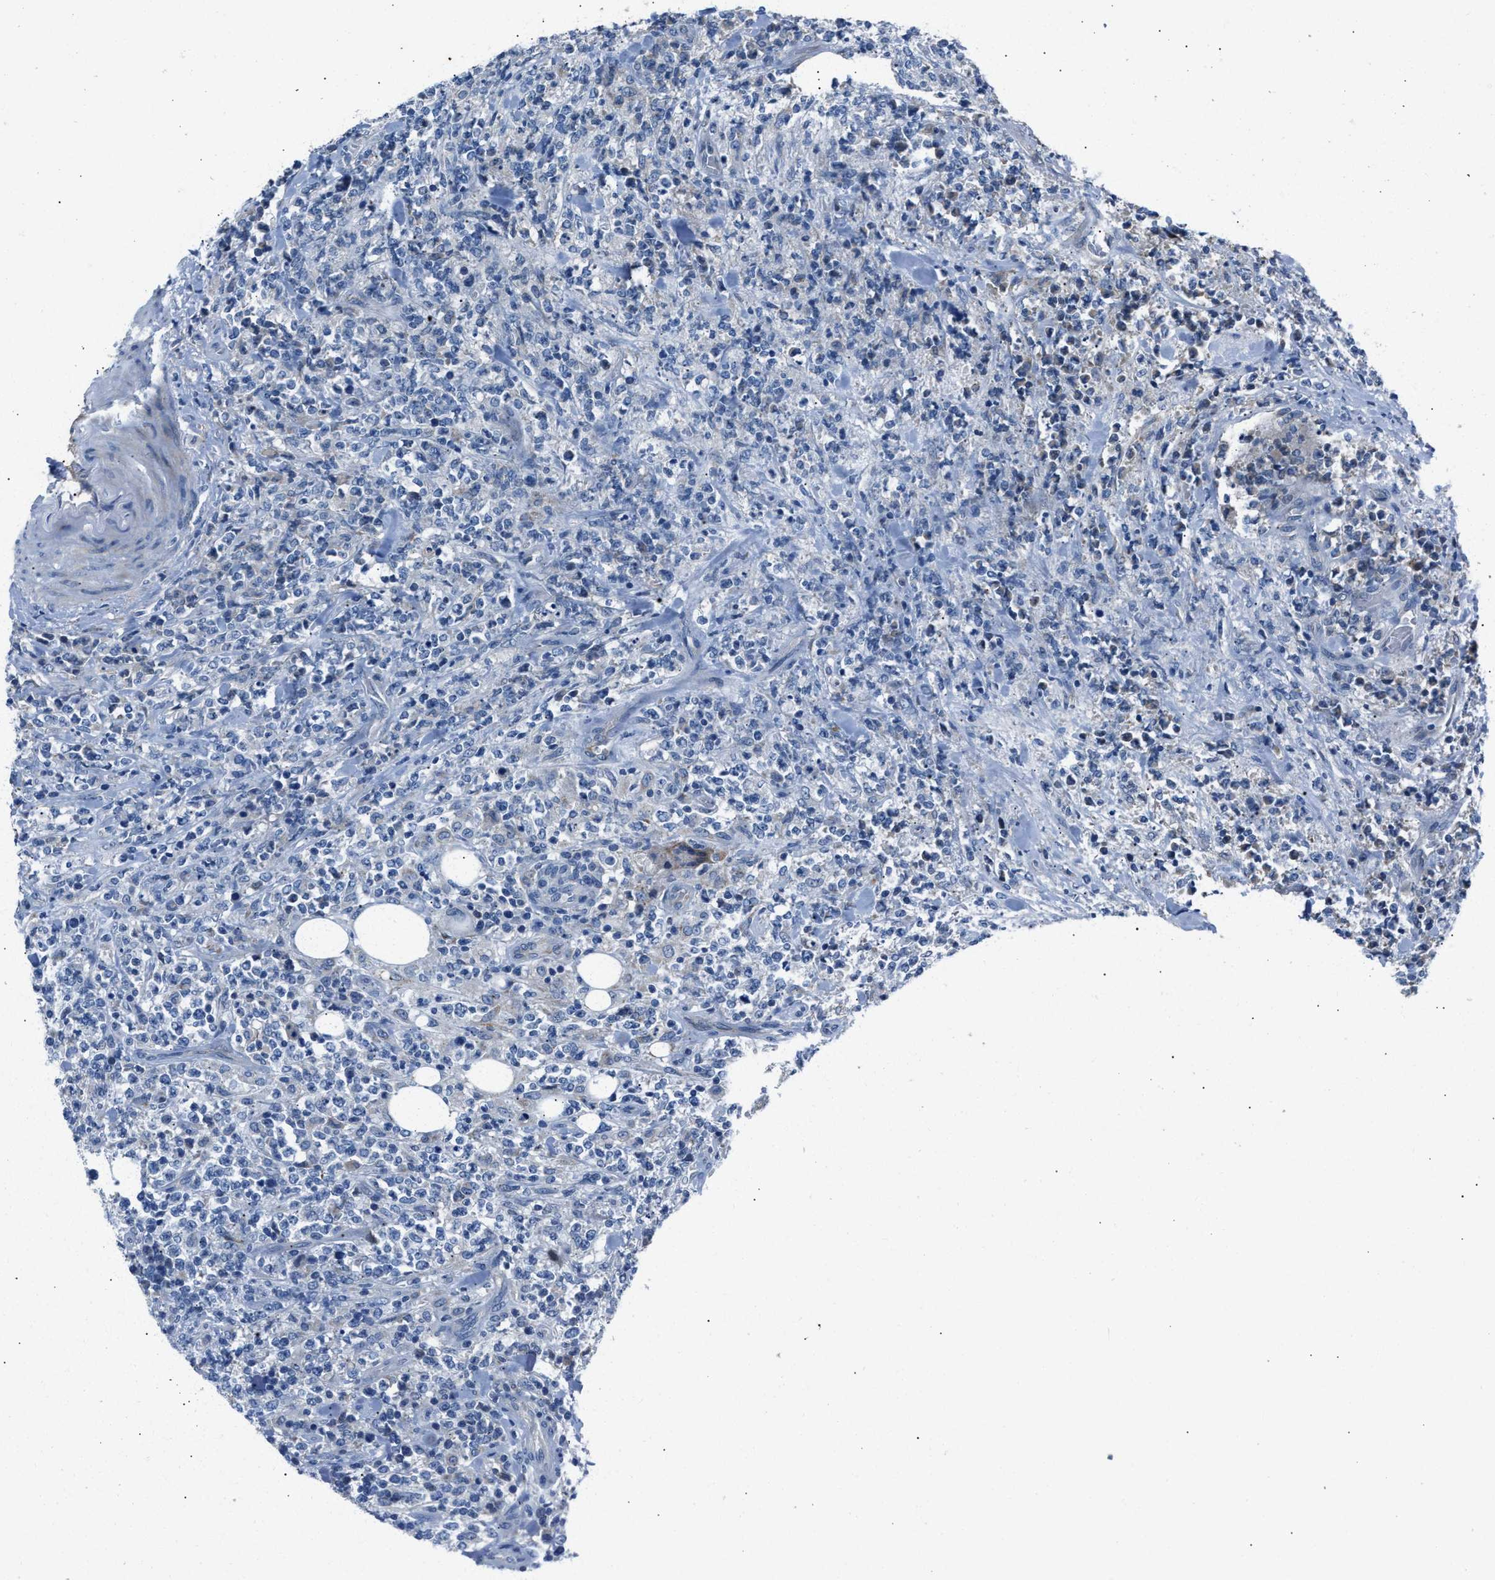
{"staining": {"intensity": "negative", "quantity": "none", "location": "none"}, "tissue": "lymphoma", "cell_type": "Tumor cells", "image_type": "cancer", "snomed": [{"axis": "morphology", "description": "Malignant lymphoma, non-Hodgkin's type, High grade"}, {"axis": "topography", "description": "Soft tissue"}], "caption": "Immunohistochemistry (IHC) photomicrograph of neoplastic tissue: high-grade malignant lymphoma, non-Hodgkin's type stained with DAB (3,3'-diaminobenzidine) reveals no significant protein staining in tumor cells.", "gene": "DNAAF5", "patient": {"sex": "male", "age": 18}}